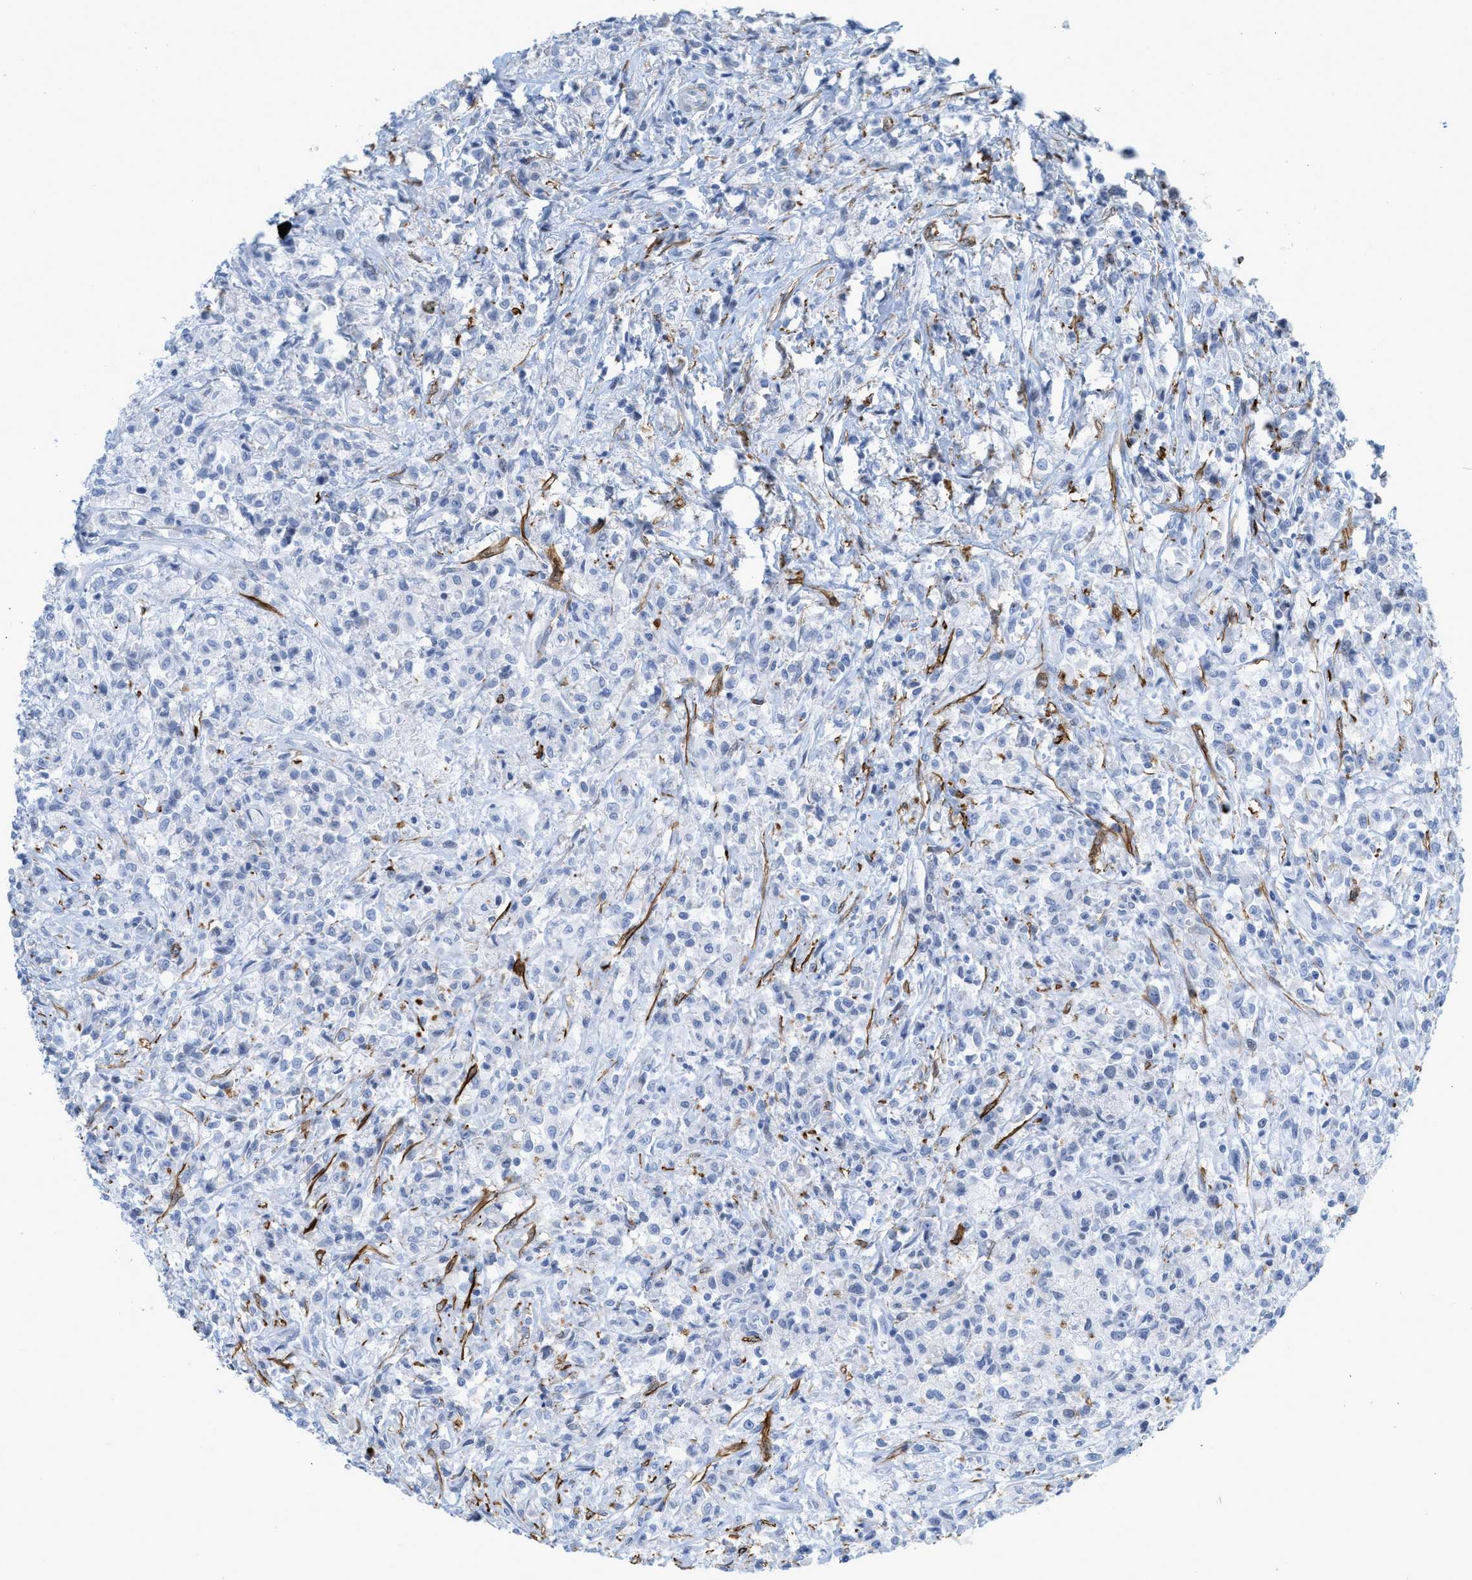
{"staining": {"intensity": "negative", "quantity": "none", "location": "none"}, "tissue": "testis cancer", "cell_type": "Tumor cells", "image_type": "cancer", "snomed": [{"axis": "morphology", "description": "Carcinoma, Embryonal, NOS"}, {"axis": "topography", "description": "Testis"}], "caption": "Immunohistochemistry (IHC) image of neoplastic tissue: testis cancer (embryonal carcinoma) stained with DAB (3,3'-diaminobenzidine) shows no significant protein staining in tumor cells. (DAB immunohistochemistry (IHC) with hematoxylin counter stain).", "gene": "TAGLN", "patient": {"sex": "male", "age": 2}}